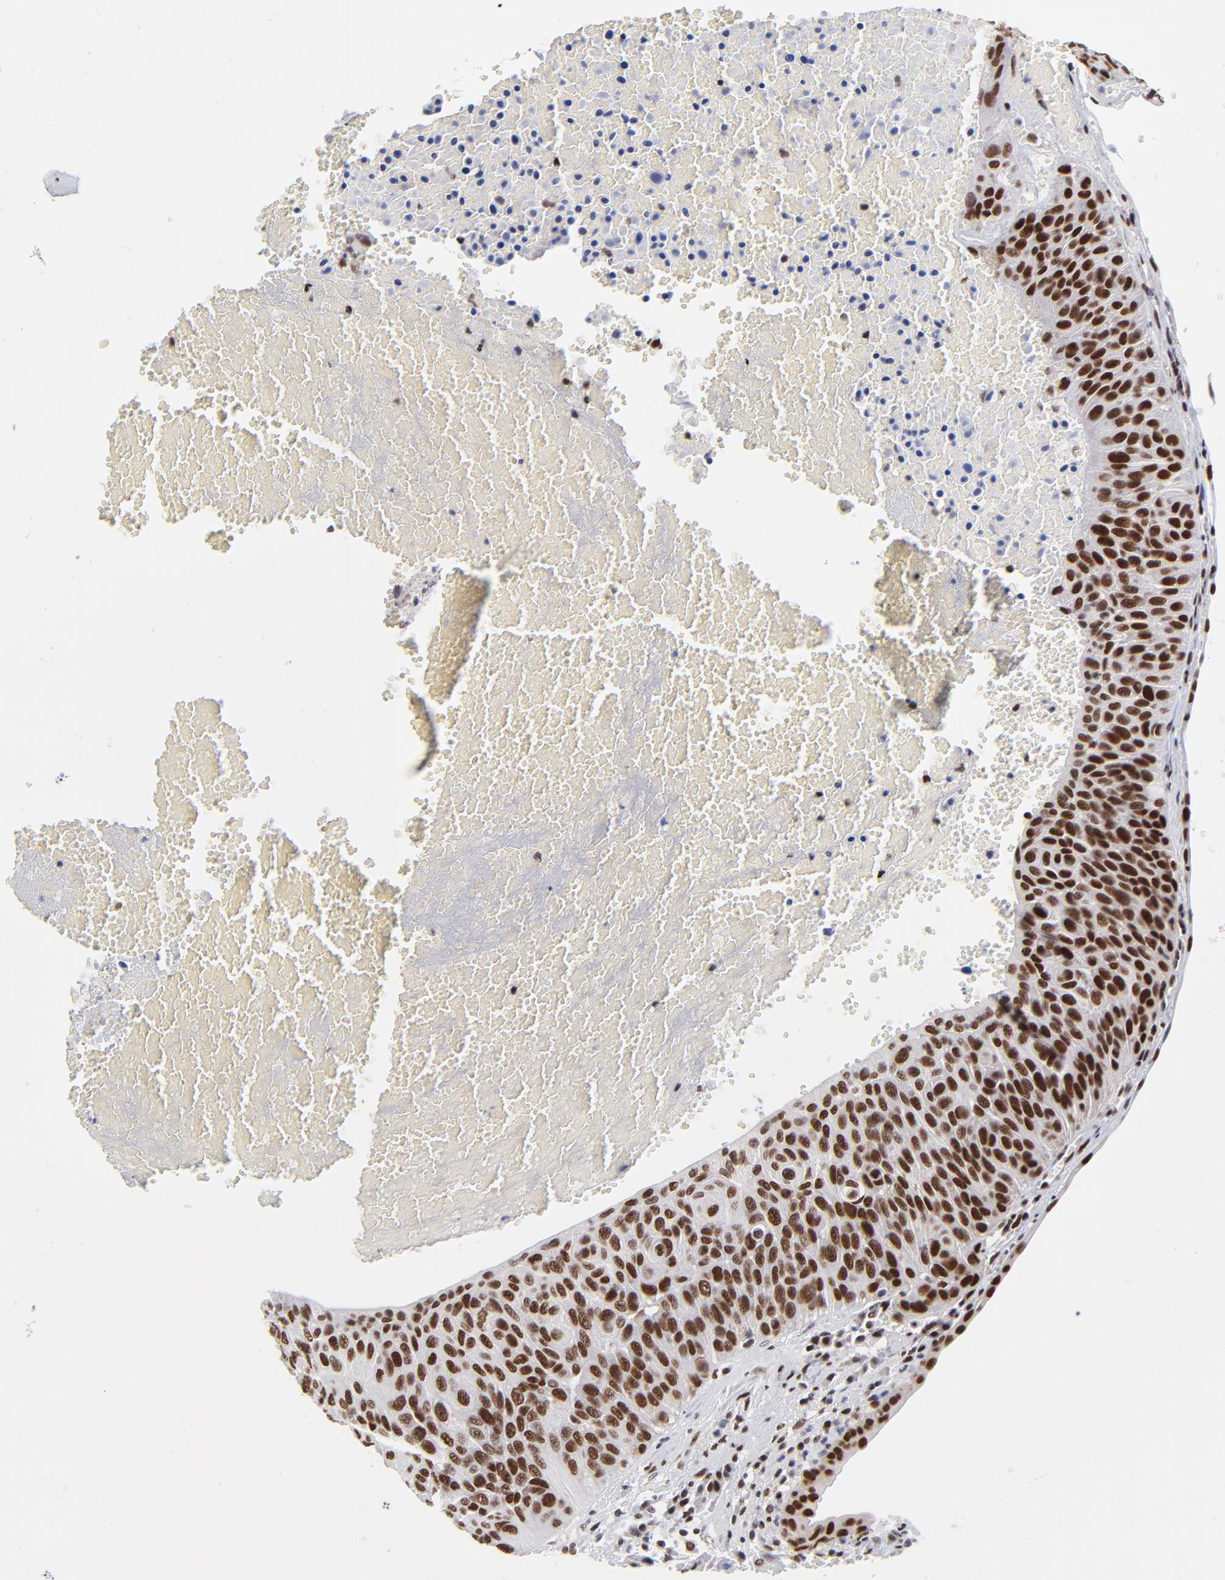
{"staining": {"intensity": "strong", "quantity": ">75%", "location": "nuclear"}, "tissue": "urothelial cancer", "cell_type": "Tumor cells", "image_type": "cancer", "snomed": [{"axis": "morphology", "description": "Urothelial carcinoma, High grade"}, {"axis": "topography", "description": "Urinary bladder"}], "caption": "About >75% of tumor cells in urothelial cancer reveal strong nuclear protein staining as visualized by brown immunohistochemical staining.", "gene": "ZMYM3", "patient": {"sex": "male", "age": 66}}